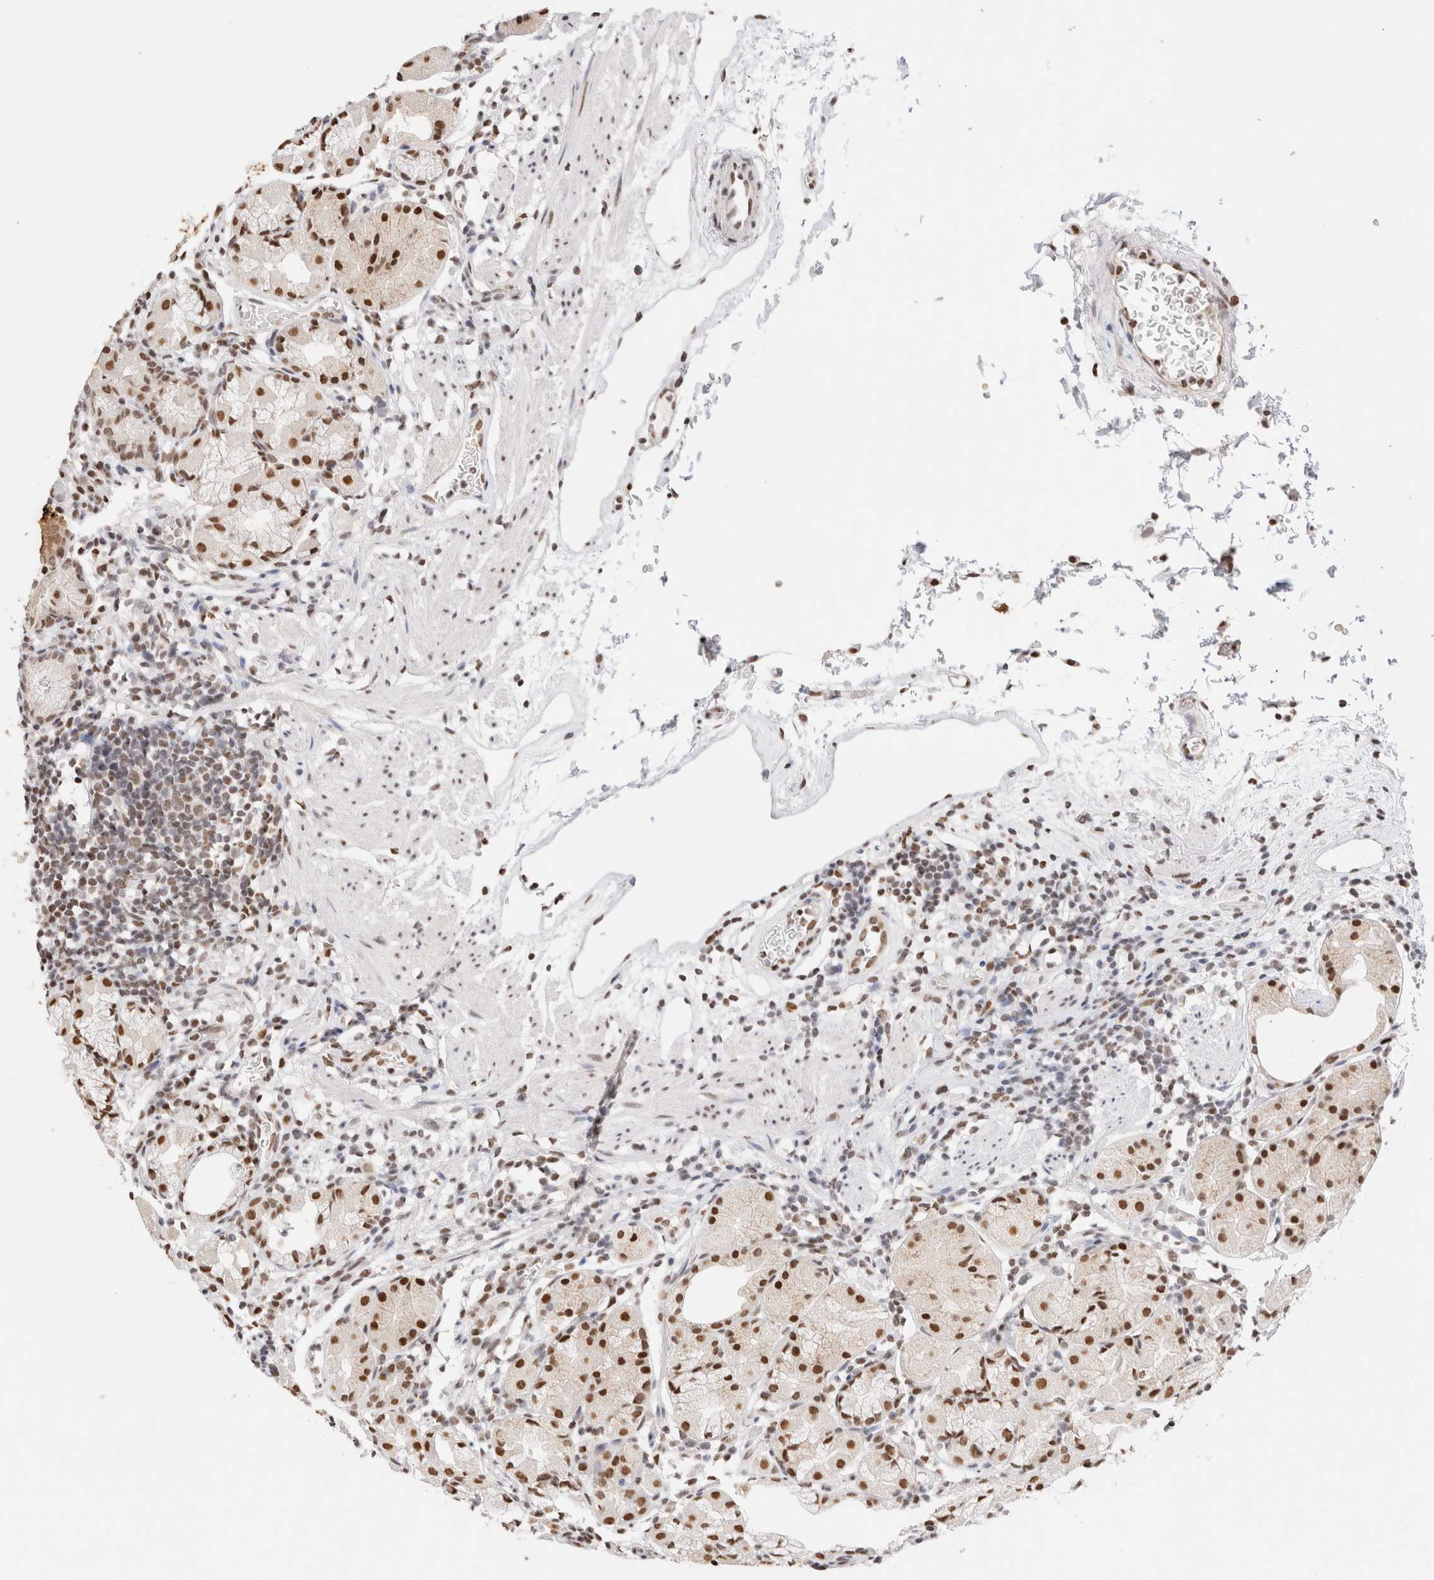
{"staining": {"intensity": "moderate", "quantity": ">75%", "location": "cytoplasmic/membranous,nuclear"}, "tissue": "stomach", "cell_type": "Glandular cells", "image_type": "normal", "snomed": [{"axis": "morphology", "description": "Normal tissue, NOS"}, {"axis": "topography", "description": "Stomach"}, {"axis": "topography", "description": "Stomach, lower"}], "caption": "Immunohistochemical staining of benign stomach shows moderate cytoplasmic/membranous,nuclear protein positivity in about >75% of glandular cells. The protein of interest is stained brown, and the nuclei are stained in blue (DAB (3,3'-diaminobenzidine) IHC with brightfield microscopy, high magnification).", "gene": "SUPT3H", "patient": {"sex": "female", "age": 75}}